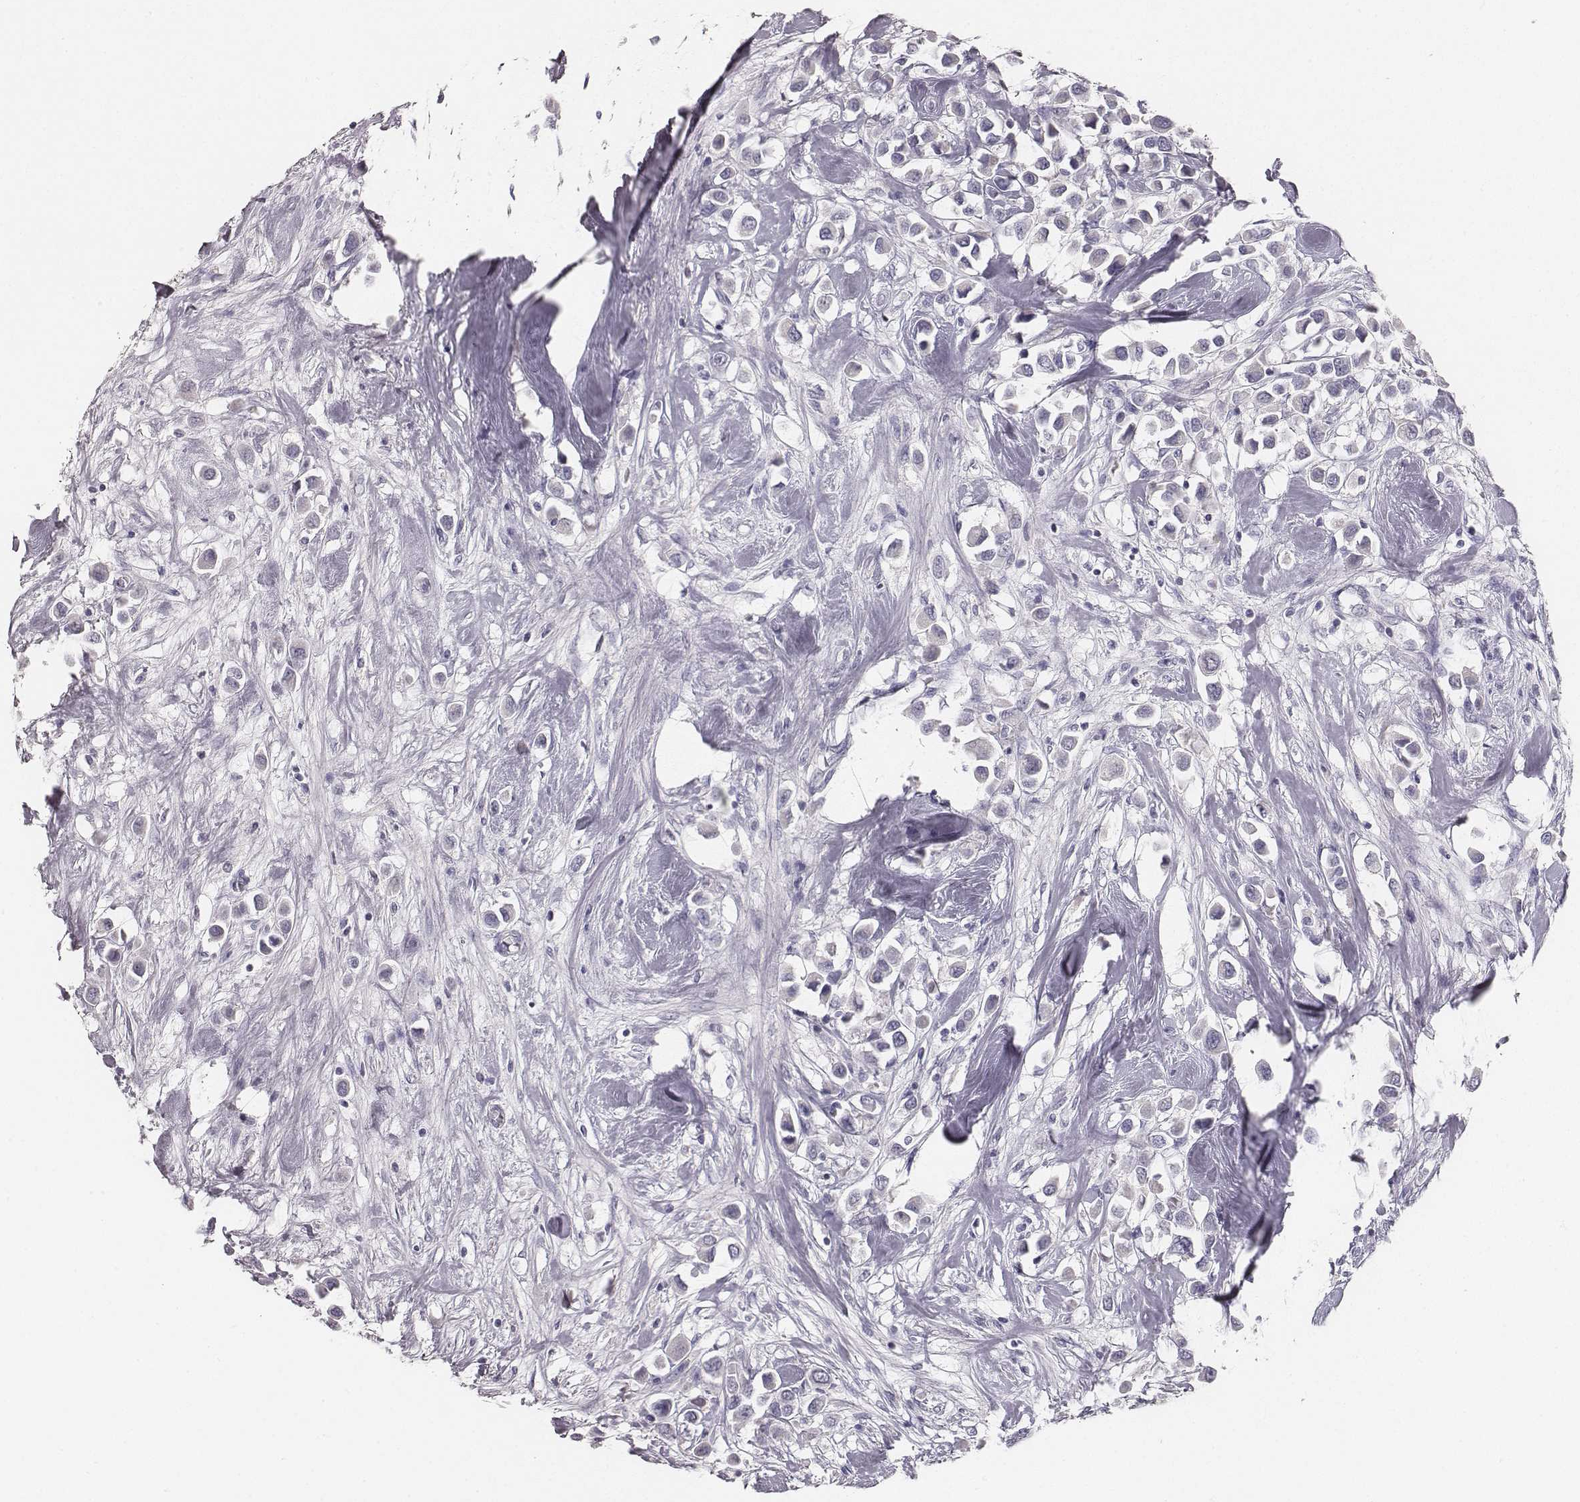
{"staining": {"intensity": "negative", "quantity": "none", "location": "none"}, "tissue": "breast cancer", "cell_type": "Tumor cells", "image_type": "cancer", "snomed": [{"axis": "morphology", "description": "Duct carcinoma"}, {"axis": "topography", "description": "Breast"}], "caption": "There is no significant positivity in tumor cells of breast cancer (infiltrating ductal carcinoma). (DAB immunohistochemistry visualized using brightfield microscopy, high magnification).", "gene": "MYH6", "patient": {"sex": "female", "age": 61}}